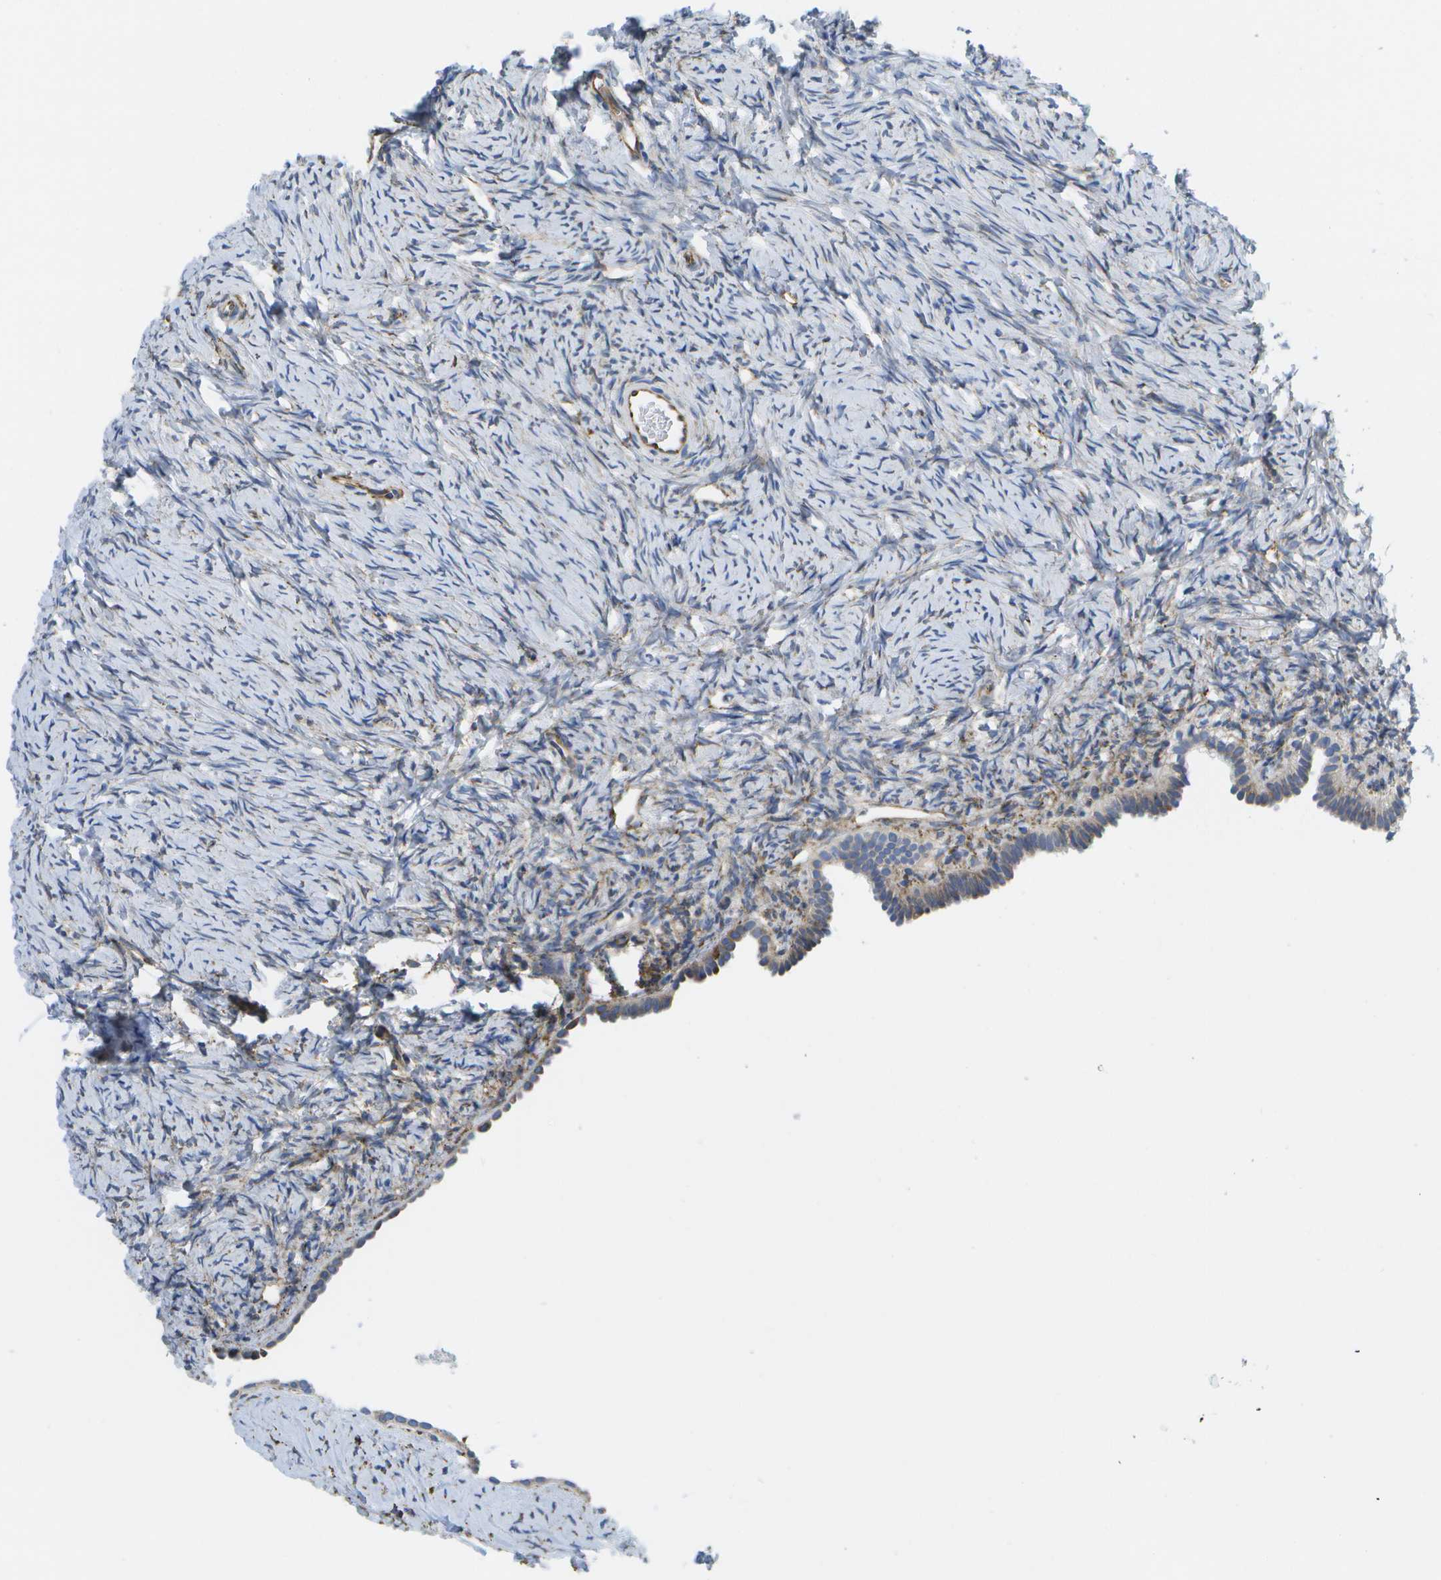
{"staining": {"intensity": "negative", "quantity": "none", "location": "none"}, "tissue": "ovary", "cell_type": "Ovarian stroma cells", "image_type": "normal", "snomed": [{"axis": "morphology", "description": "Normal tissue, NOS"}, {"axis": "topography", "description": "Ovary"}], "caption": "High power microscopy photomicrograph of an immunohistochemistry (IHC) histopathology image of unremarkable ovary, revealing no significant positivity in ovarian stroma cells. (Immunohistochemistry (ihc), brightfield microscopy, high magnification).", "gene": "ZDHHC17", "patient": {"sex": "female", "age": 33}}